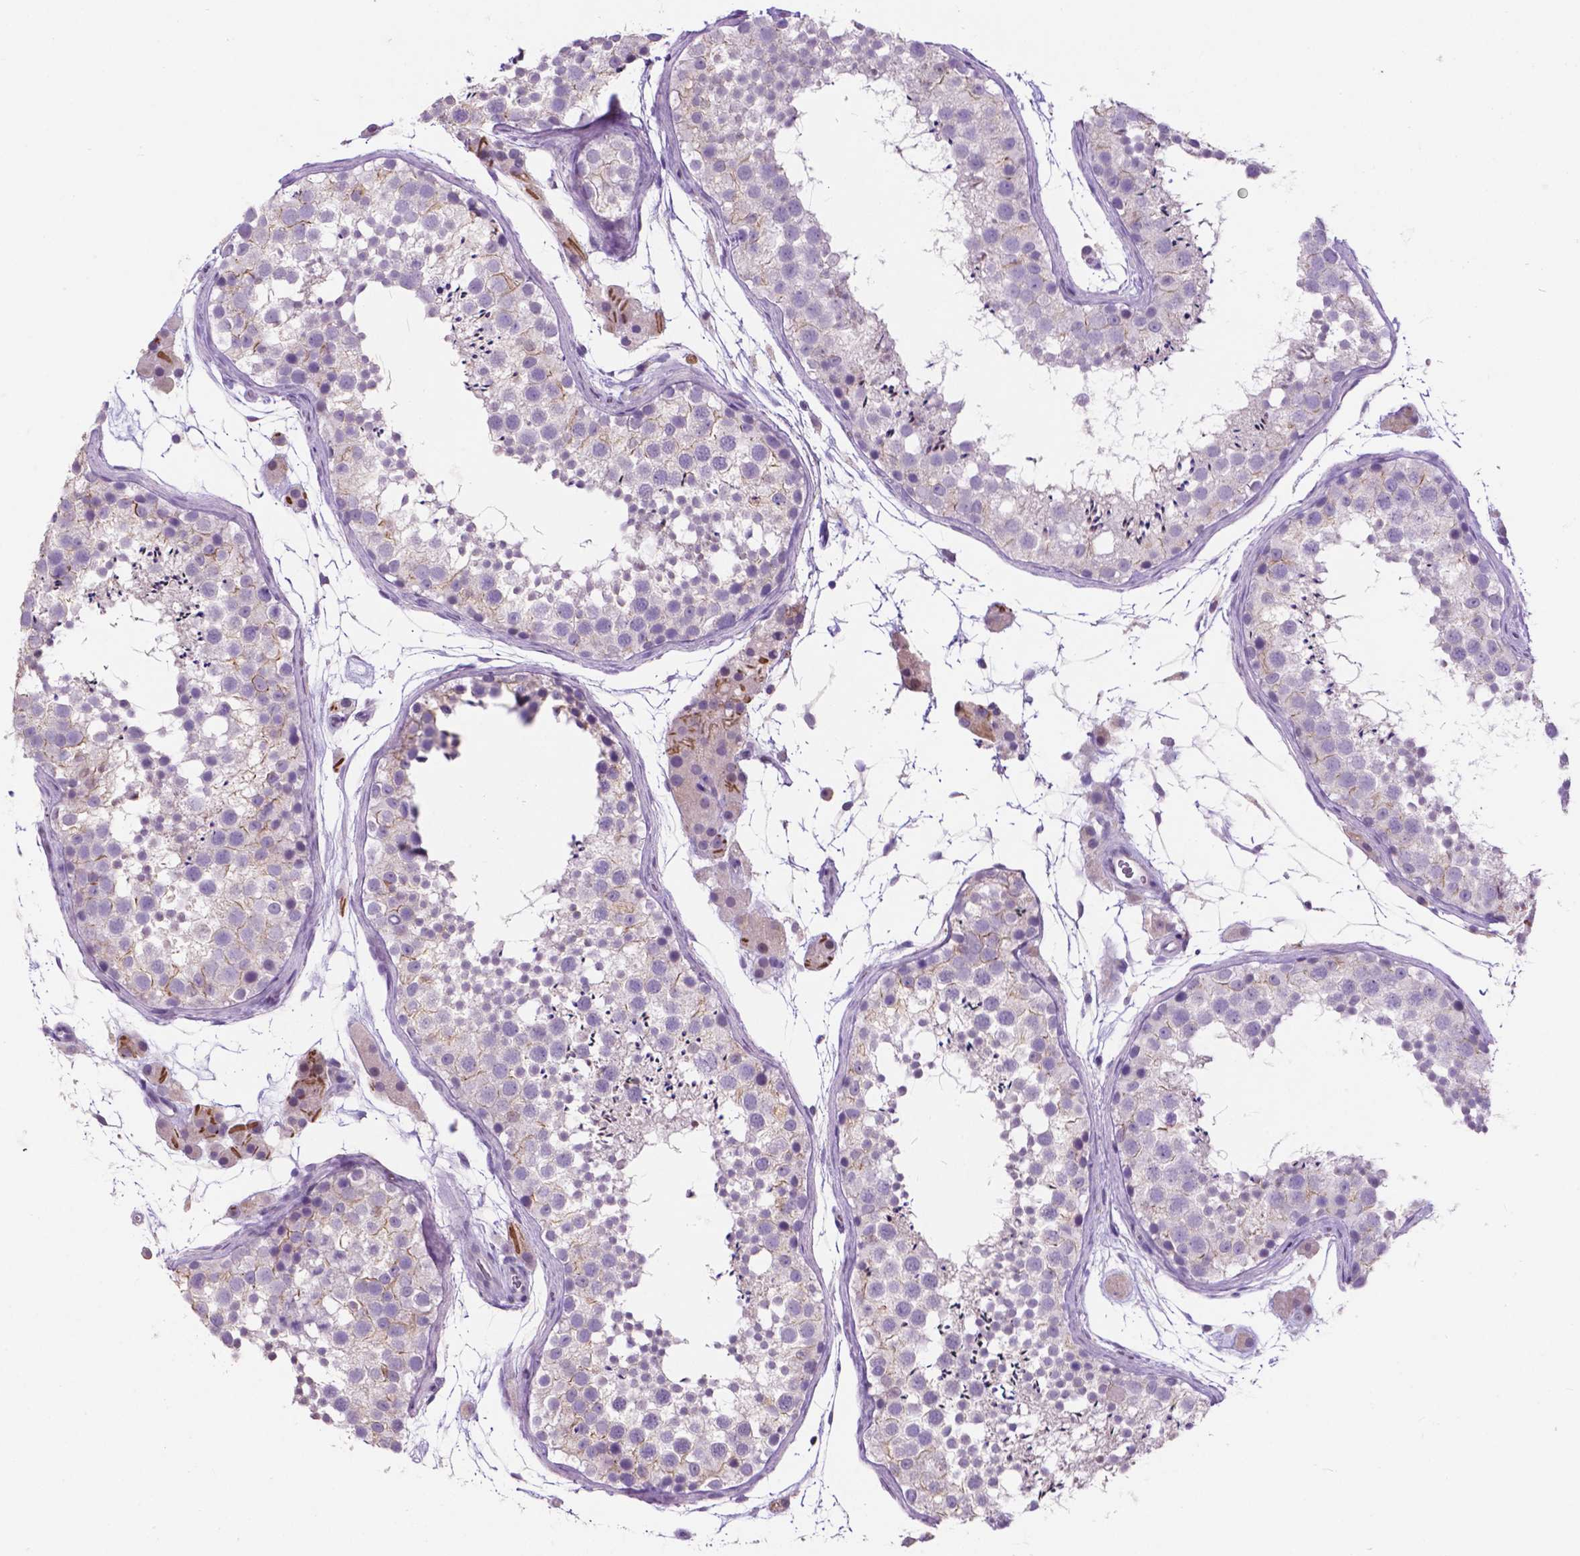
{"staining": {"intensity": "negative", "quantity": "none", "location": "none"}, "tissue": "testis", "cell_type": "Cells in seminiferous ducts", "image_type": "normal", "snomed": [{"axis": "morphology", "description": "Normal tissue, NOS"}, {"axis": "topography", "description": "Testis"}], "caption": "An immunohistochemistry (IHC) image of unremarkable testis is shown. There is no staining in cells in seminiferous ducts of testis. (DAB immunohistochemistry (IHC) visualized using brightfield microscopy, high magnification).", "gene": "PLSCR1", "patient": {"sex": "male", "age": 41}}